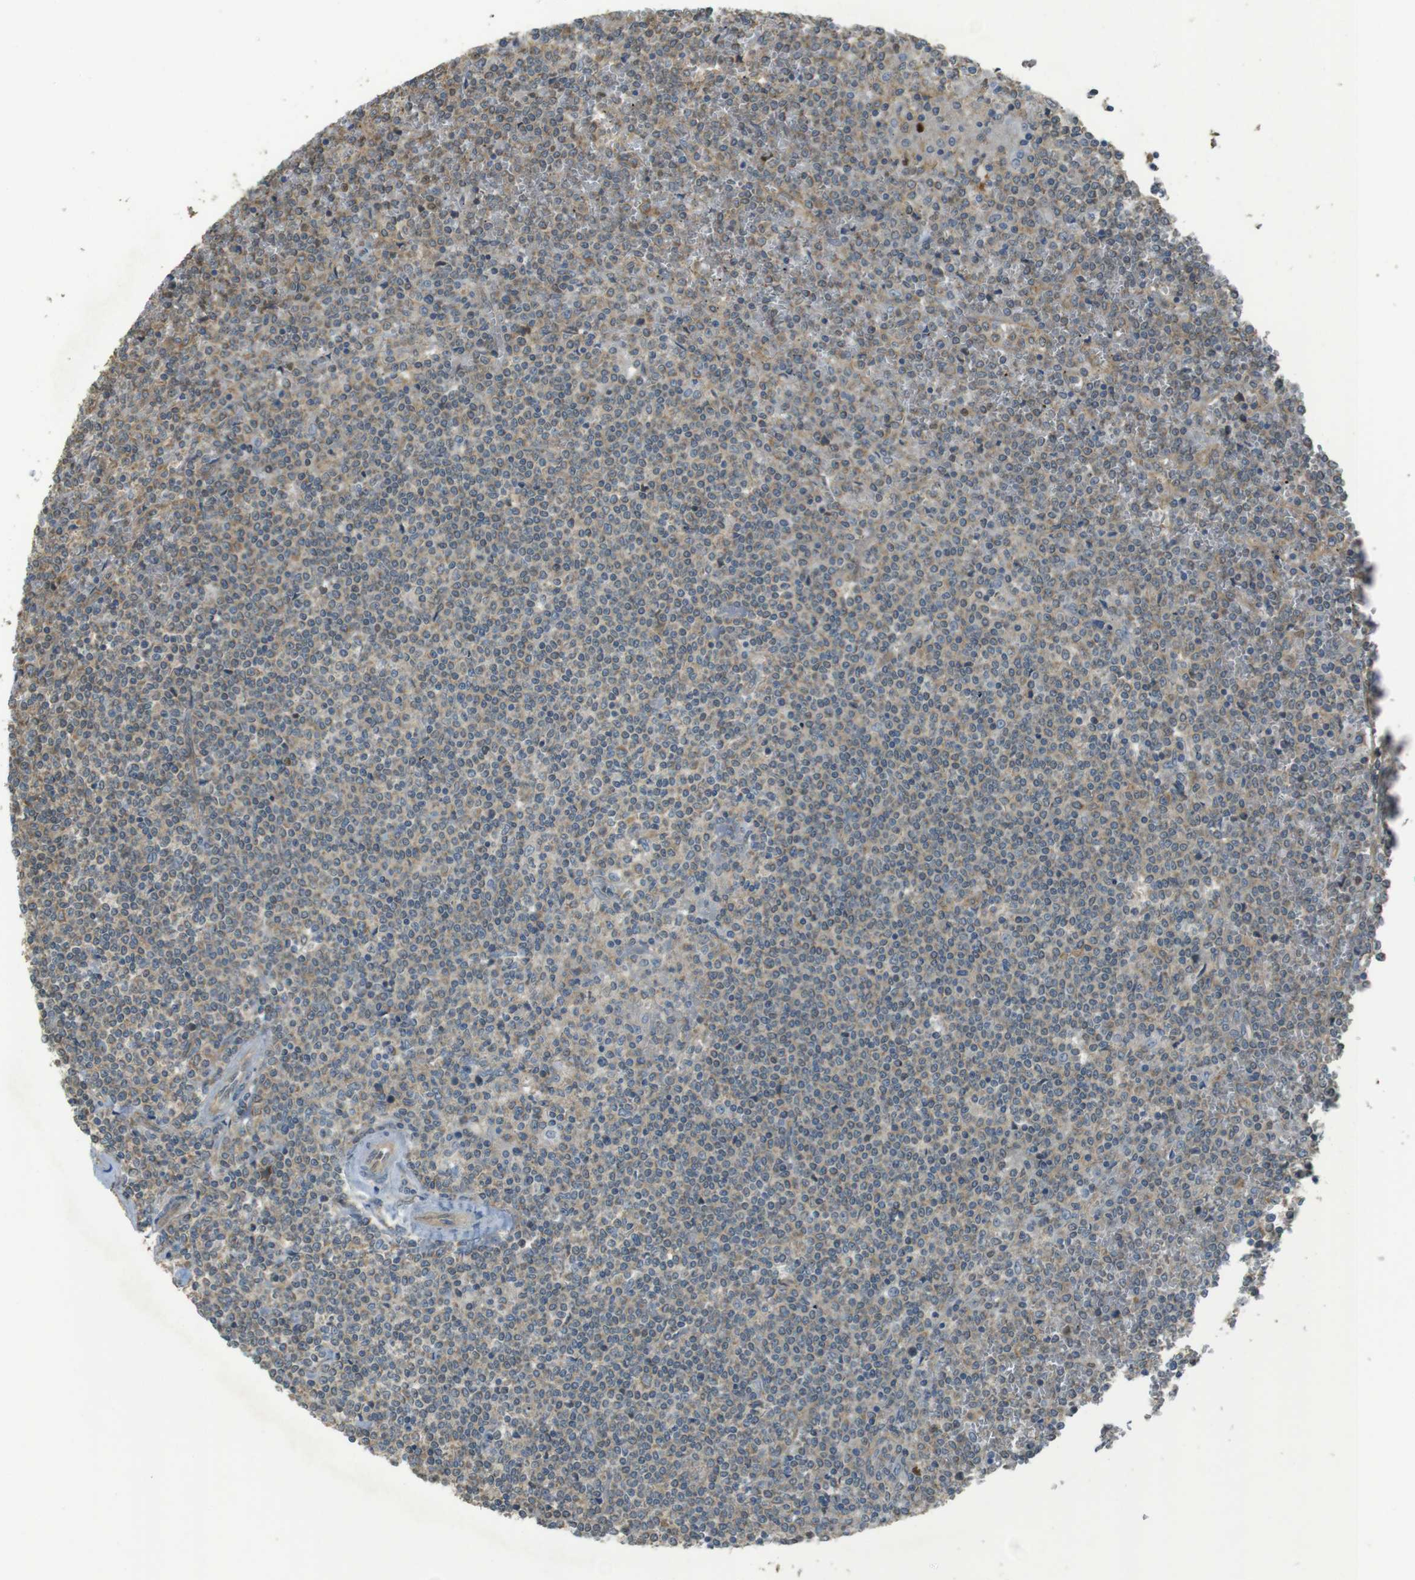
{"staining": {"intensity": "weak", "quantity": "25%-75%", "location": "cytoplasmic/membranous"}, "tissue": "lymphoma", "cell_type": "Tumor cells", "image_type": "cancer", "snomed": [{"axis": "morphology", "description": "Malignant lymphoma, non-Hodgkin's type, Low grade"}, {"axis": "topography", "description": "Spleen"}], "caption": "High-power microscopy captured an immunohistochemistry (IHC) histopathology image of lymphoma, revealing weak cytoplasmic/membranous expression in about 25%-75% of tumor cells.", "gene": "ZDHHC20", "patient": {"sex": "female", "age": 19}}